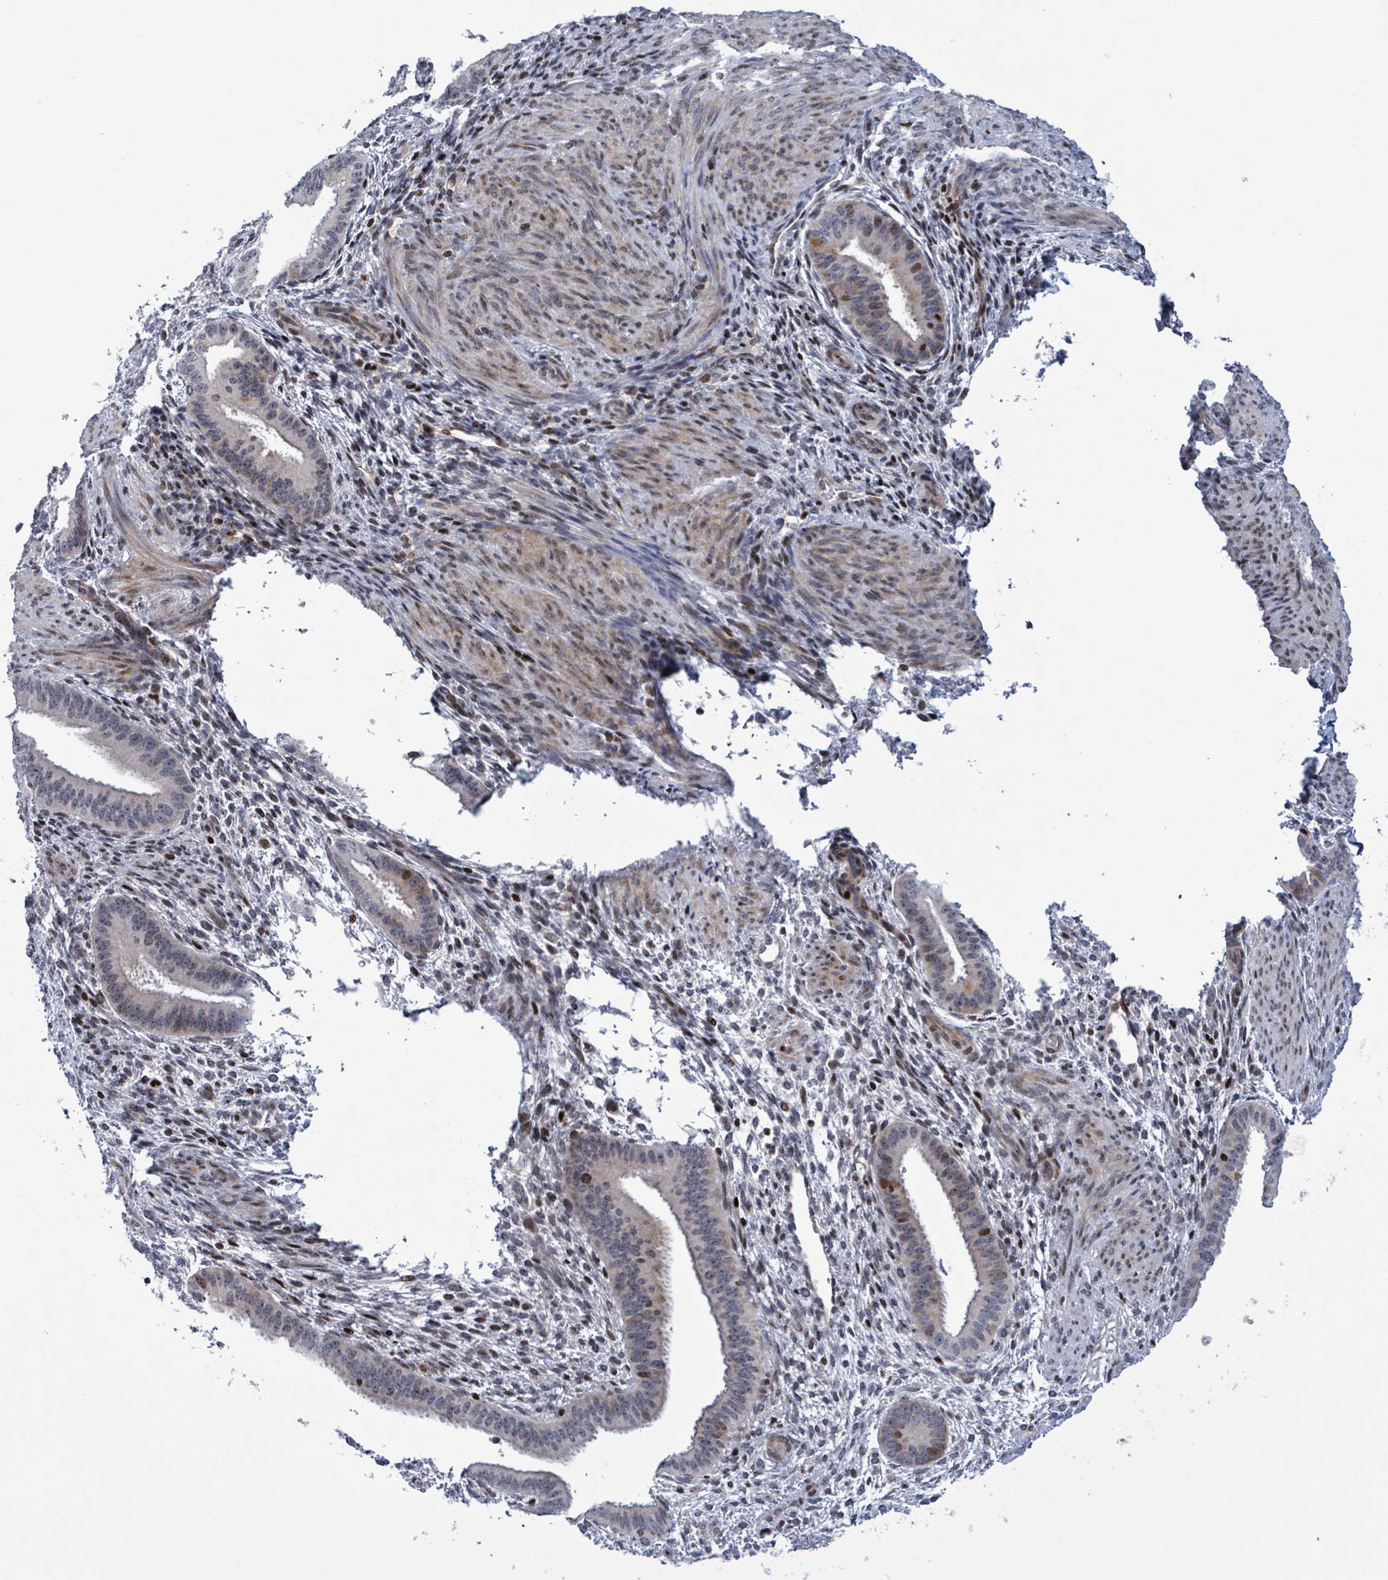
{"staining": {"intensity": "moderate", "quantity": "<25%", "location": "nuclear"}, "tissue": "endometrium", "cell_type": "Cells in endometrial stroma", "image_type": "normal", "snomed": [{"axis": "morphology", "description": "Normal tissue, NOS"}, {"axis": "topography", "description": "Endometrium"}], "caption": "A photomicrograph showing moderate nuclear expression in approximately <25% of cells in endometrial stroma in unremarkable endometrium, as visualized by brown immunohistochemical staining.", "gene": "FNDC4", "patient": {"sex": "female", "age": 36}}